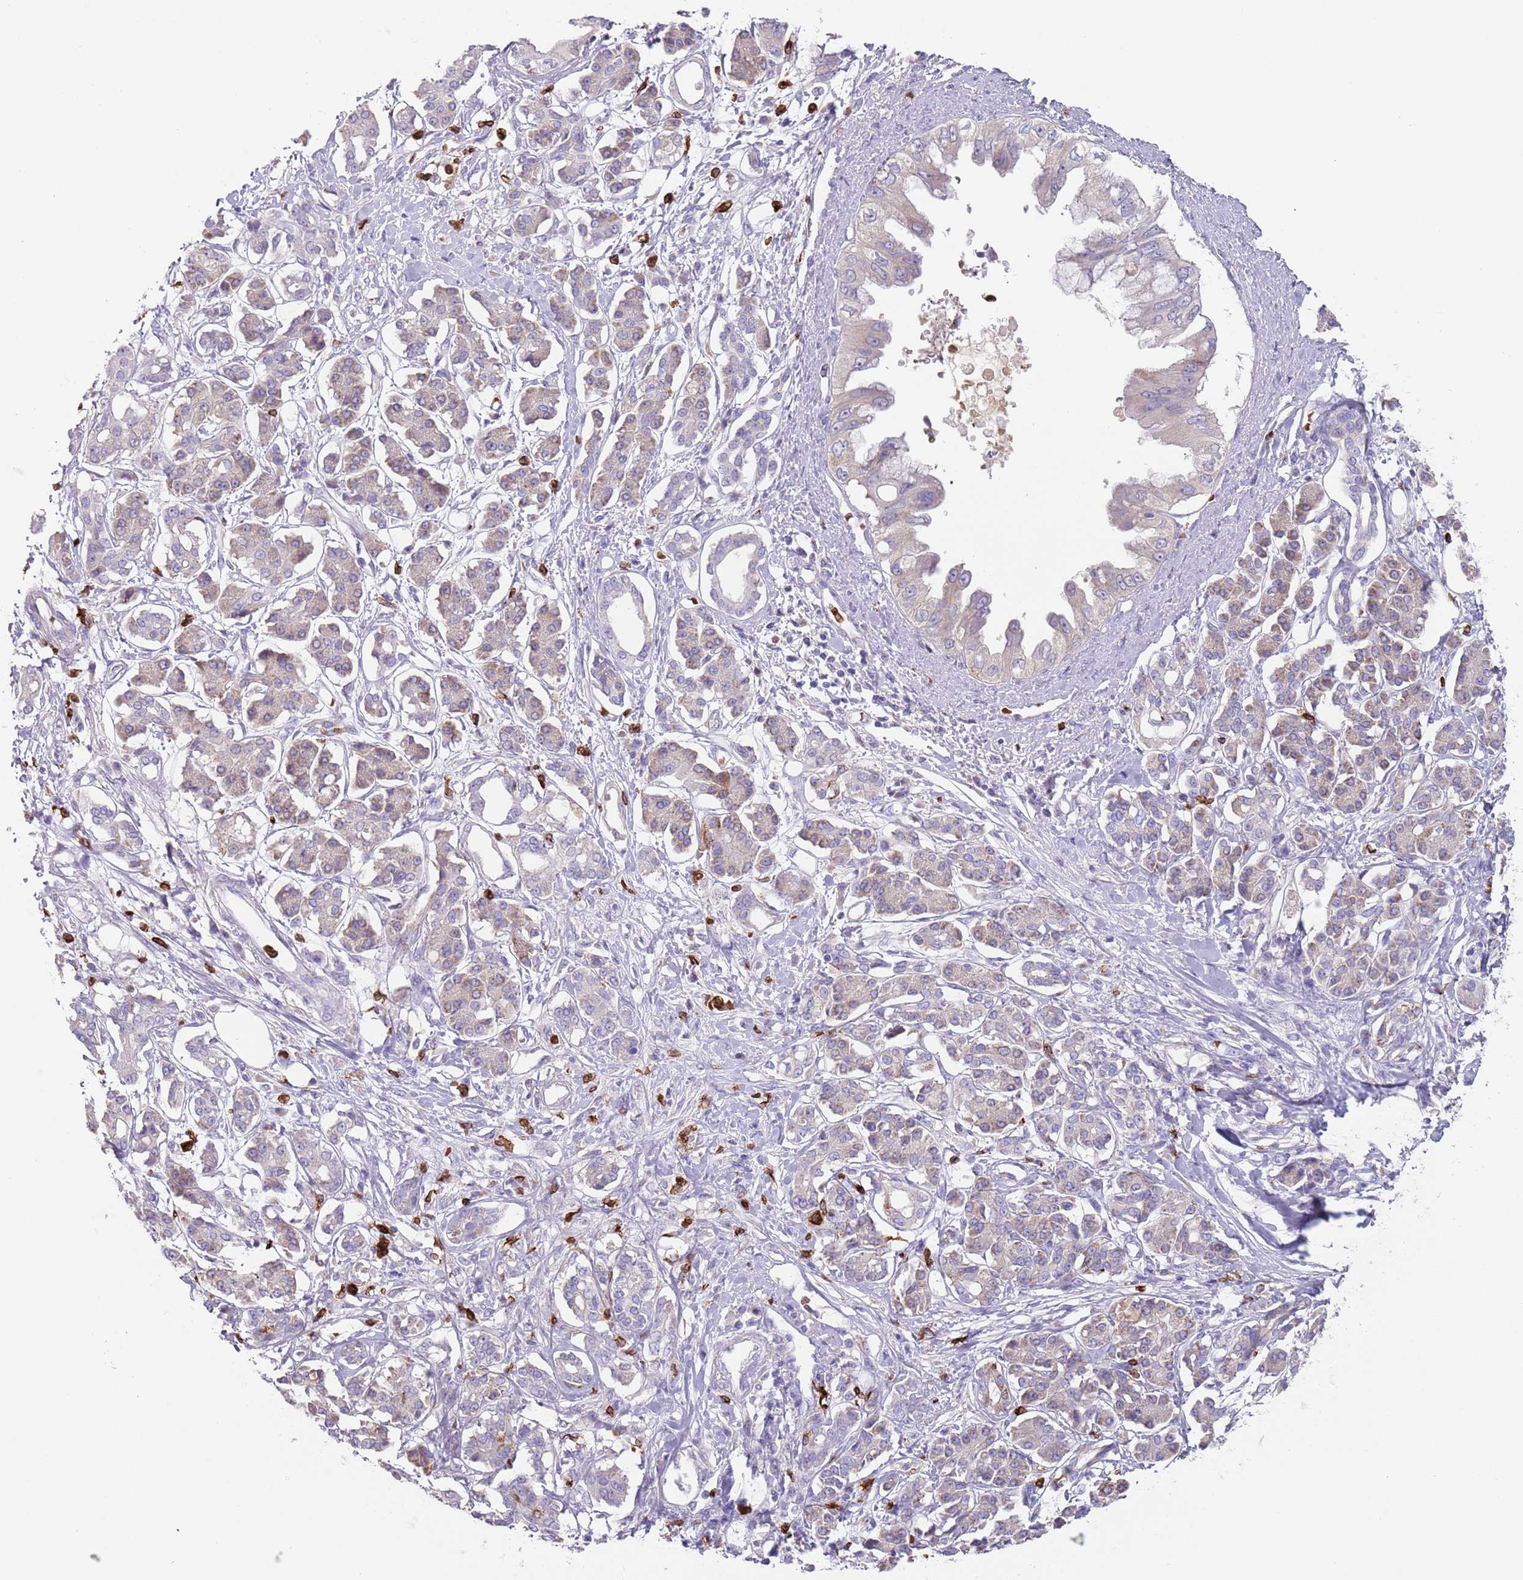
{"staining": {"intensity": "weak", "quantity": "<25%", "location": "cytoplasmic/membranous"}, "tissue": "pancreatic cancer", "cell_type": "Tumor cells", "image_type": "cancer", "snomed": [{"axis": "morphology", "description": "Adenocarcinoma, NOS"}, {"axis": "topography", "description": "Pancreas"}], "caption": "Immunohistochemical staining of pancreatic adenocarcinoma displays no significant positivity in tumor cells.", "gene": "TMEM251", "patient": {"sex": "female", "age": 56}}